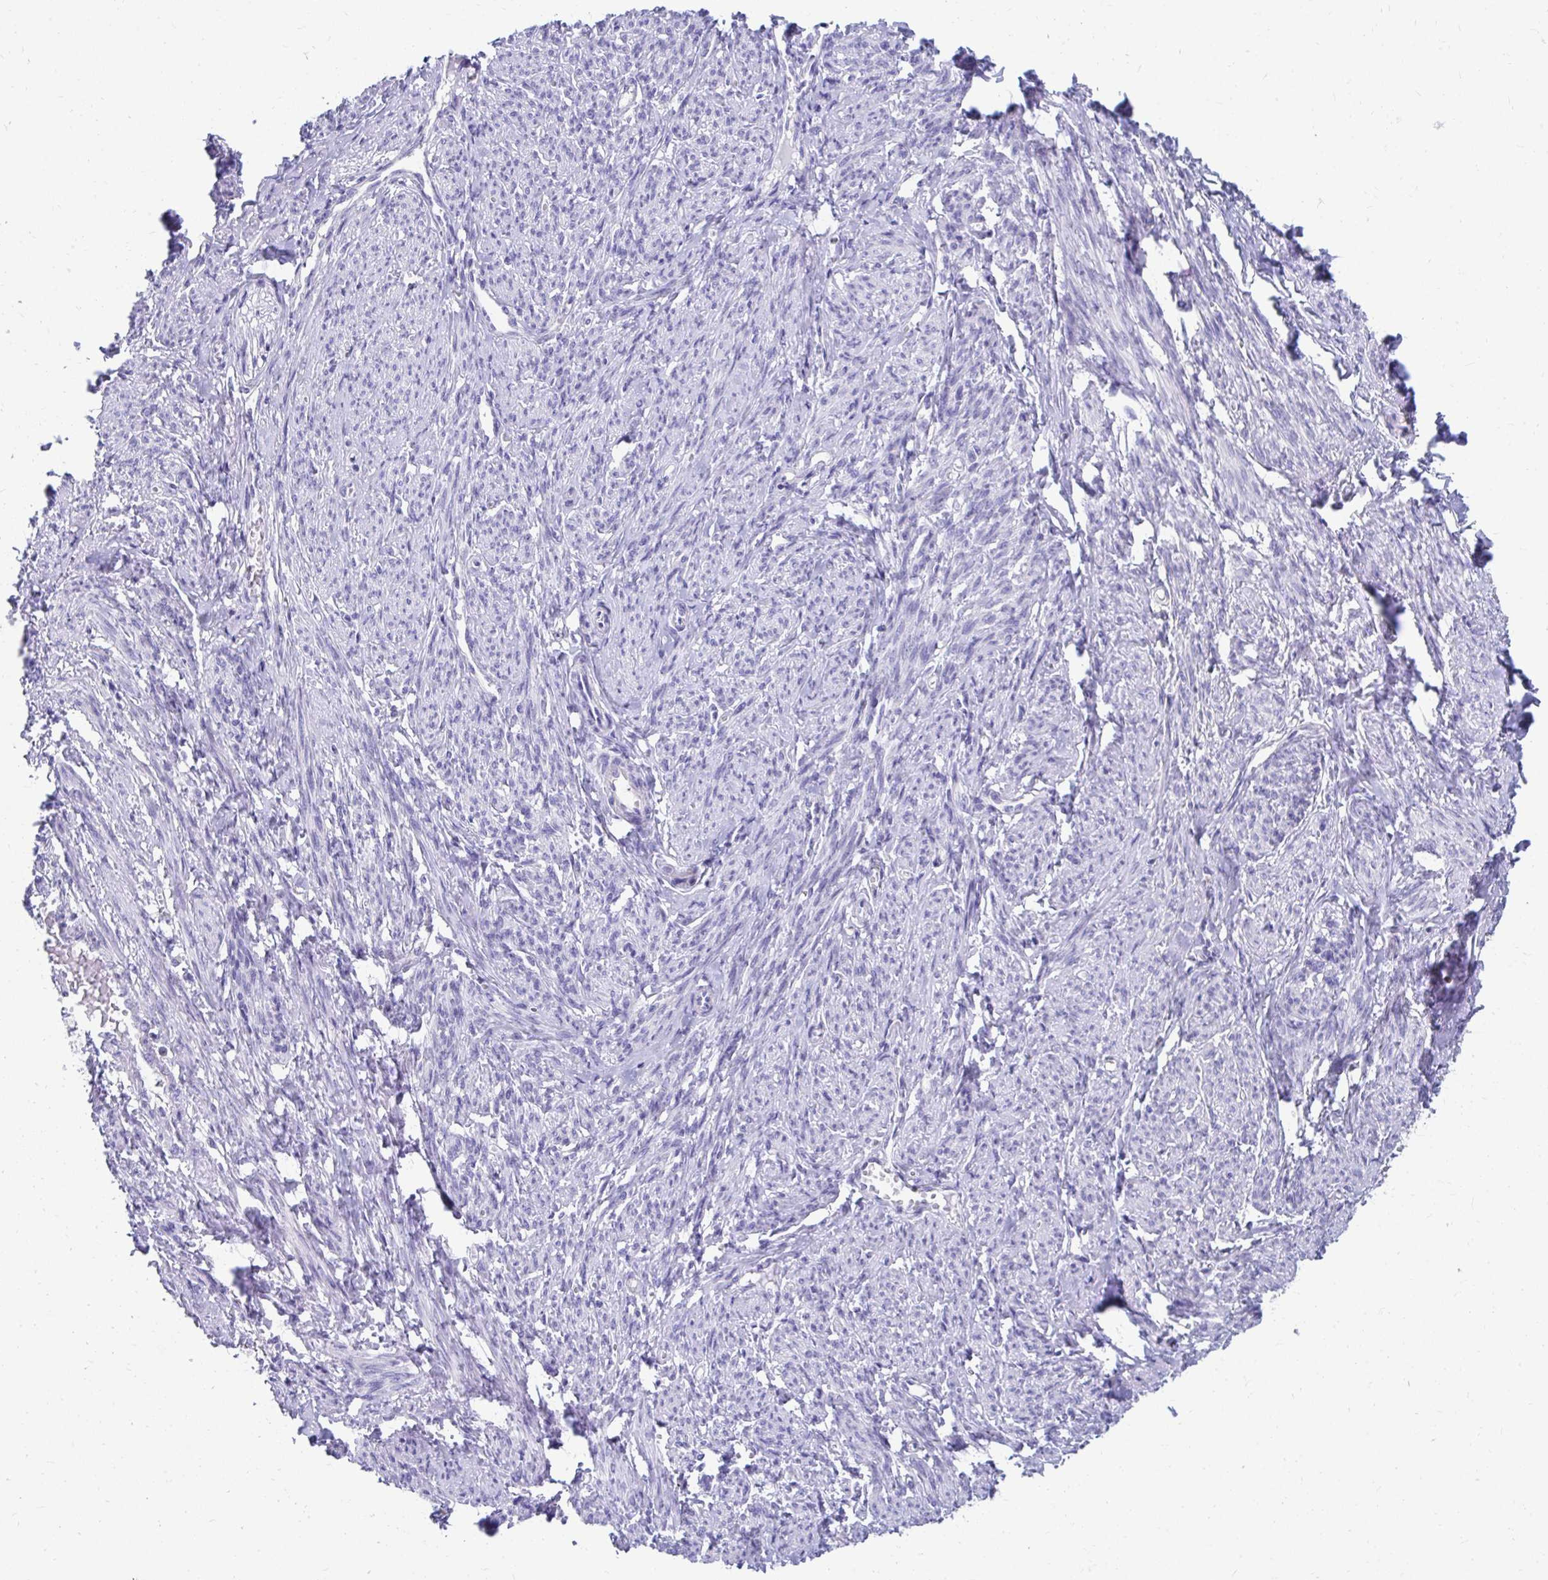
{"staining": {"intensity": "negative", "quantity": "none", "location": "none"}, "tissue": "smooth muscle", "cell_type": "Smooth muscle cells", "image_type": "normal", "snomed": [{"axis": "morphology", "description": "Normal tissue, NOS"}, {"axis": "topography", "description": "Smooth muscle"}], "caption": "Immunohistochemistry of unremarkable smooth muscle exhibits no expression in smooth muscle cells. Brightfield microscopy of immunohistochemistry (IHC) stained with DAB (3,3'-diaminobenzidine) (brown) and hematoxylin (blue), captured at high magnification.", "gene": "C19orf81", "patient": {"sex": "female", "age": 65}}